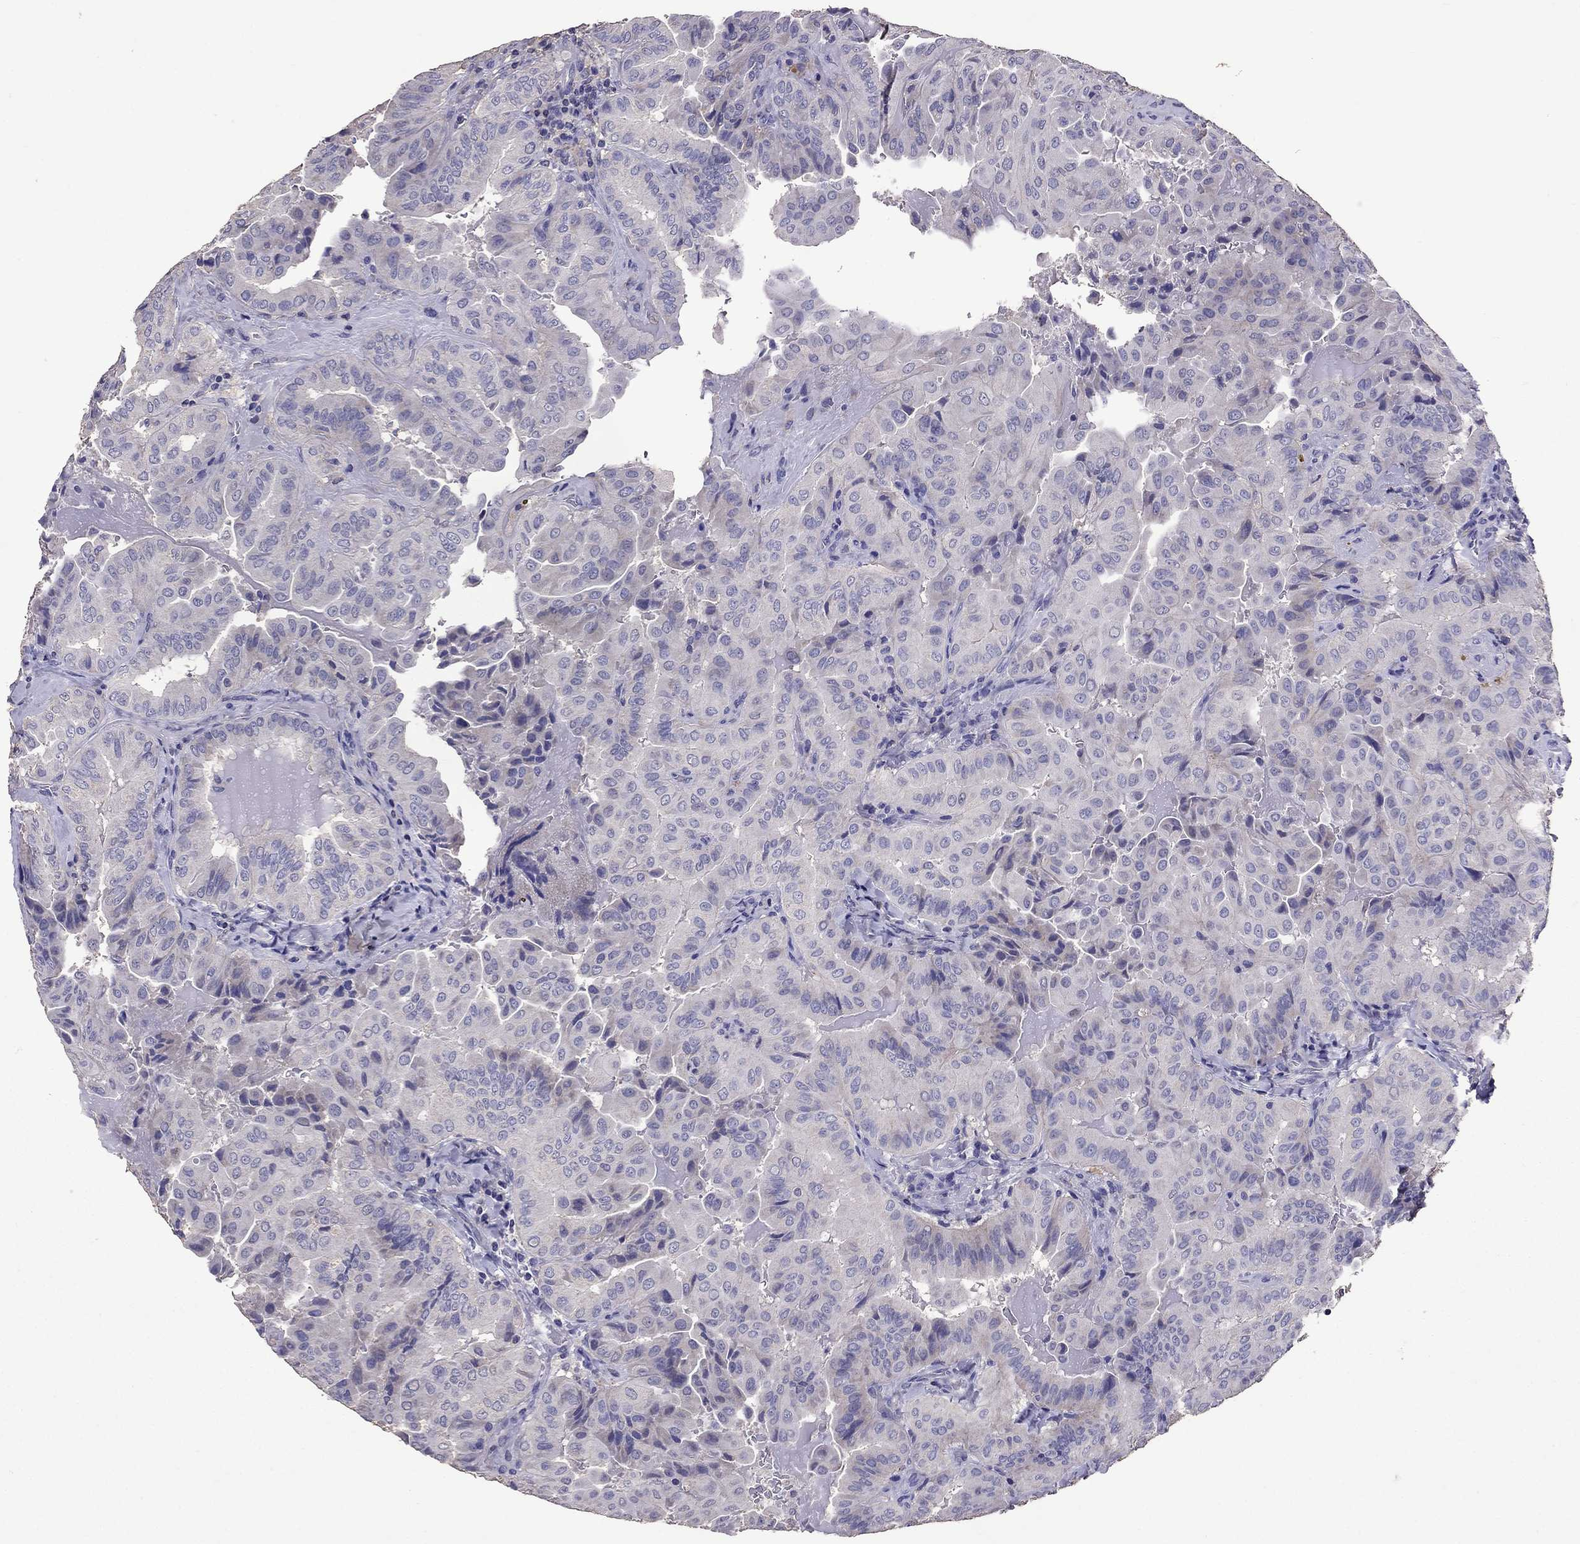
{"staining": {"intensity": "negative", "quantity": "none", "location": "none"}, "tissue": "thyroid cancer", "cell_type": "Tumor cells", "image_type": "cancer", "snomed": [{"axis": "morphology", "description": "Papillary adenocarcinoma, NOS"}, {"axis": "topography", "description": "Thyroid gland"}], "caption": "Immunohistochemistry (IHC) photomicrograph of human thyroid cancer (papillary adenocarcinoma) stained for a protein (brown), which exhibits no positivity in tumor cells.", "gene": "NKX3-1", "patient": {"sex": "female", "age": 68}}